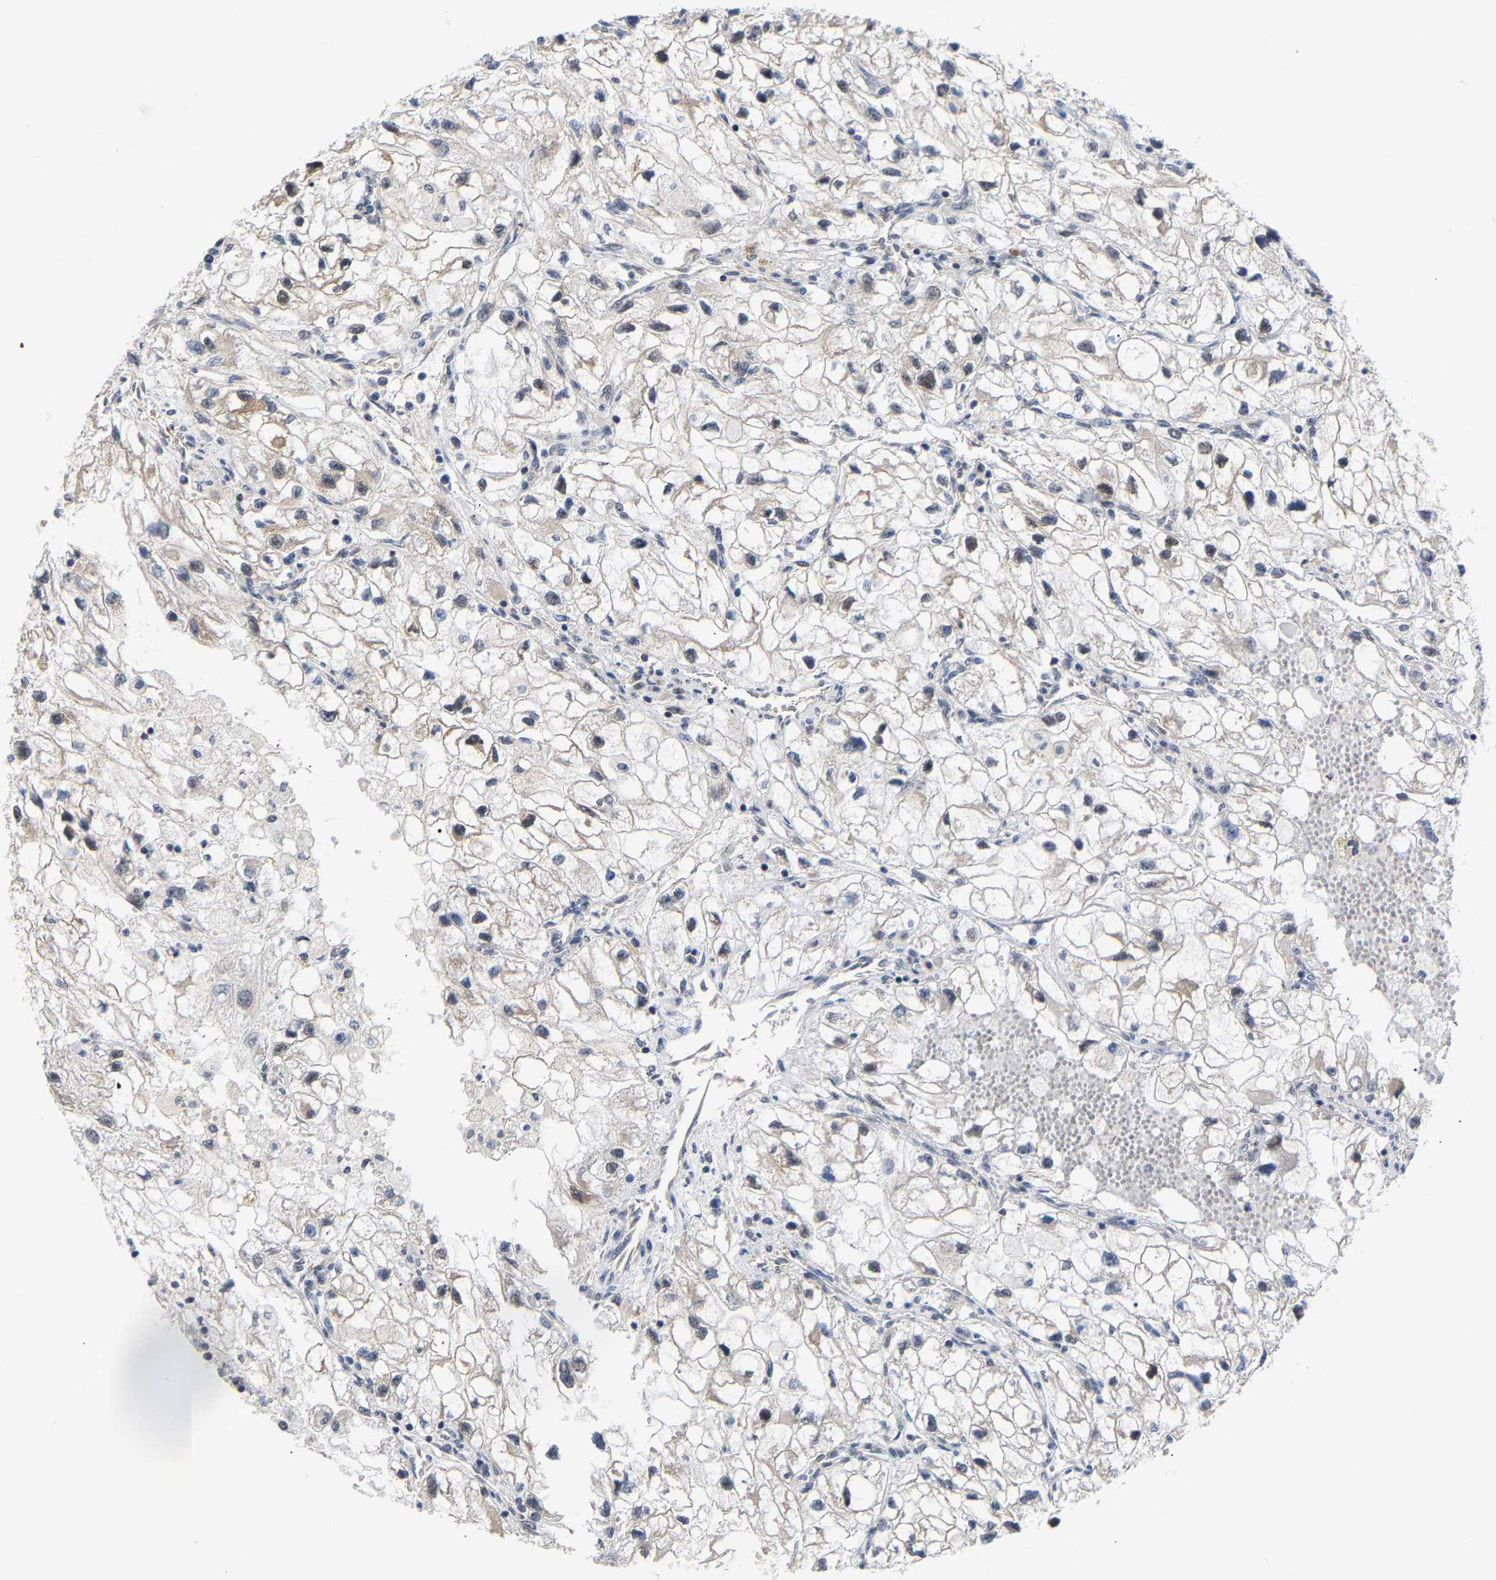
{"staining": {"intensity": "weak", "quantity": "<25%", "location": "cytoplasmic/membranous"}, "tissue": "renal cancer", "cell_type": "Tumor cells", "image_type": "cancer", "snomed": [{"axis": "morphology", "description": "Adenocarcinoma, NOS"}, {"axis": "topography", "description": "Kidney"}], "caption": "Image shows no protein staining in tumor cells of adenocarcinoma (renal) tissue.", "gene": "PCNT", "patient": {"sex": "female", "age": 70}}